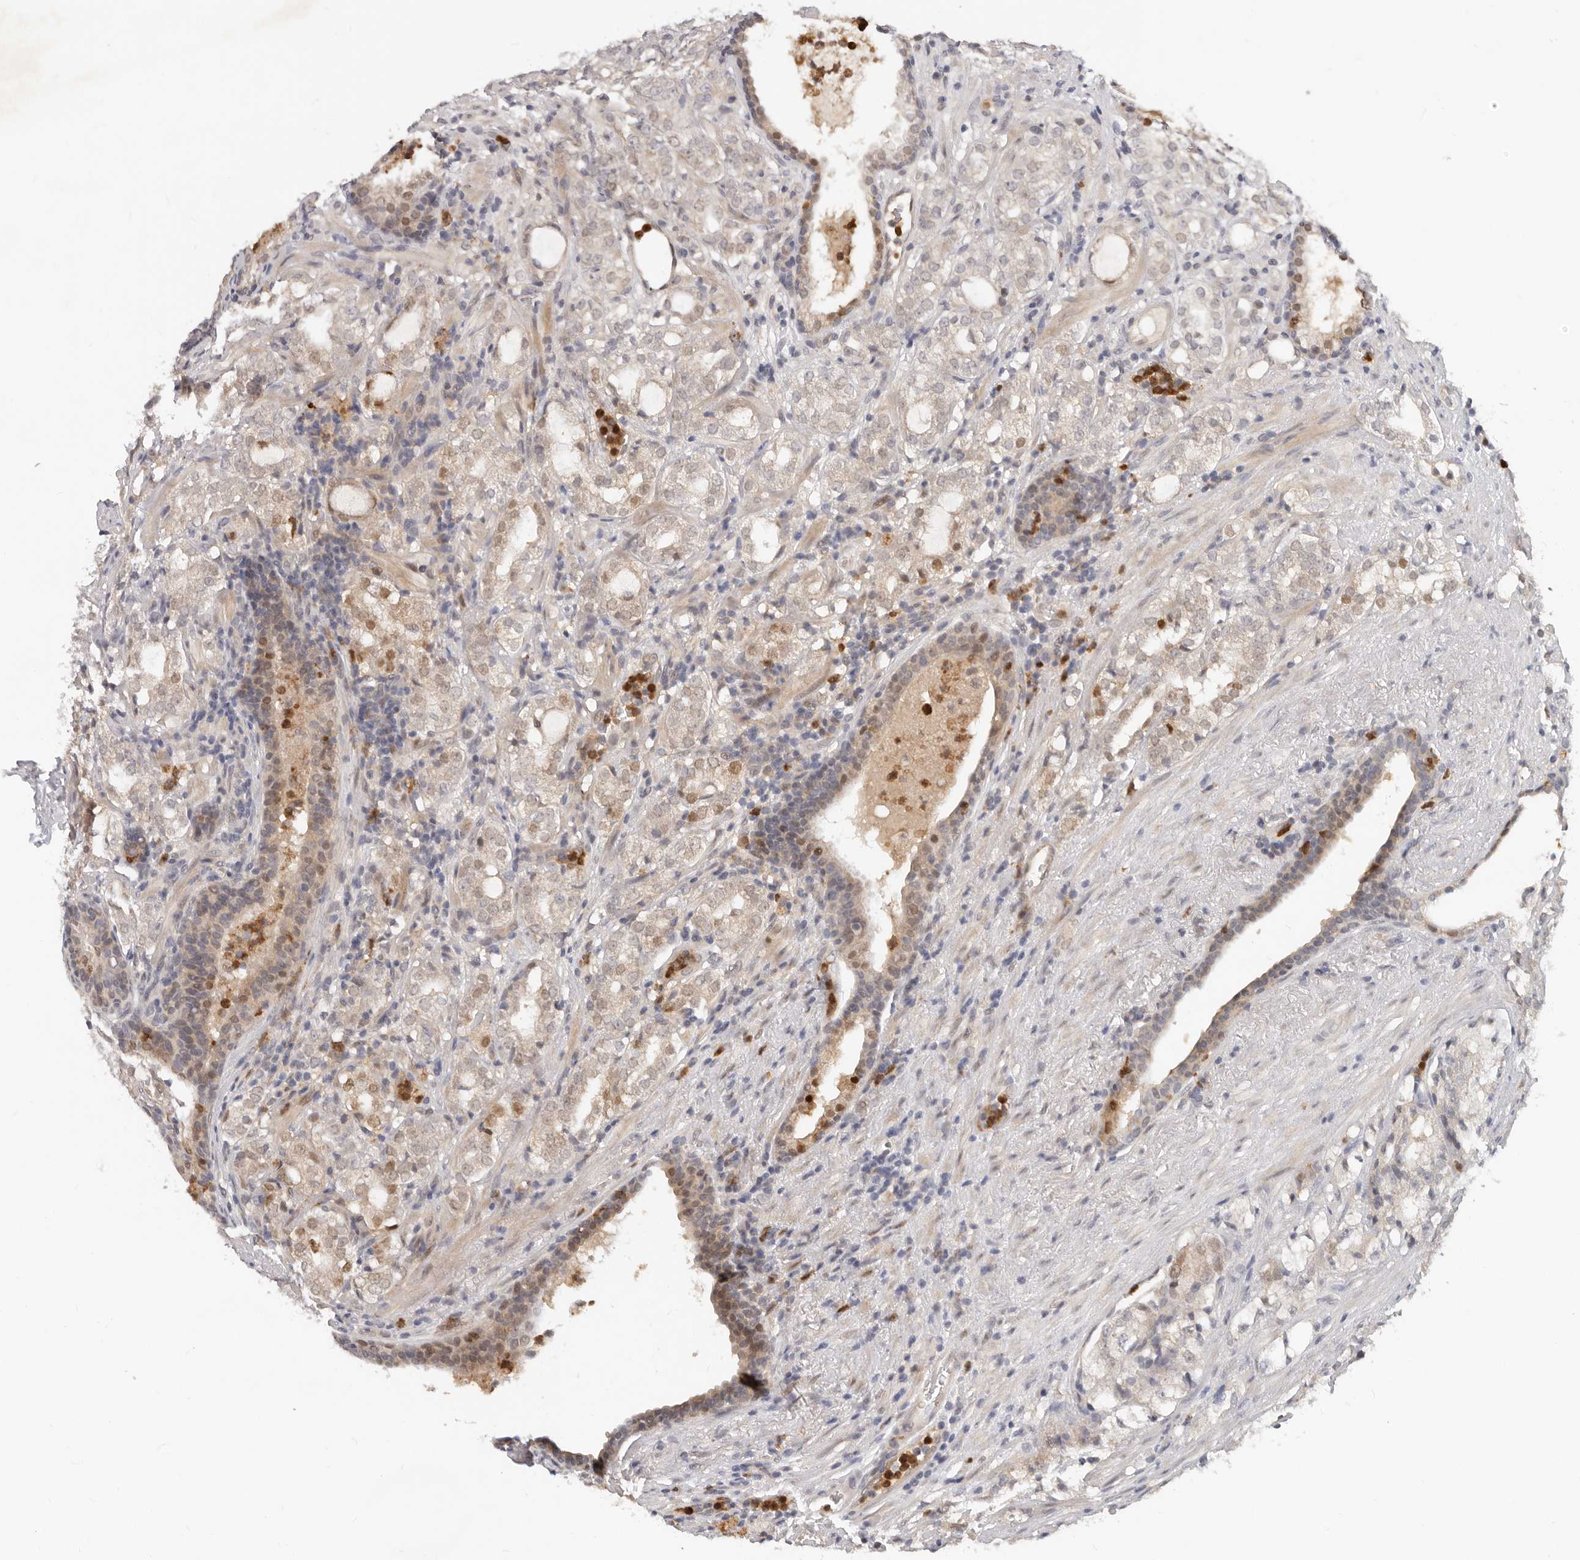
{"staining": {"intensity": "moderate", "quantity": "<25%", "location": "nuclear"}, "tissue": "prostate cancer", "cell_type": "Tumor cells", "image_type": "cancer", "snomed": [{"axis": "morphology", "description": "Adenocarcinoma, High grade"}, {"axis": "topography", "description": "Prostate"}], "caption": "Prostate cancer stained with a brown dye reveals moderate nuclear positive positivity in approximately <25% of tumor cells.", "gene": "USP49", "patient": {"sex": "male", "age": 64}}